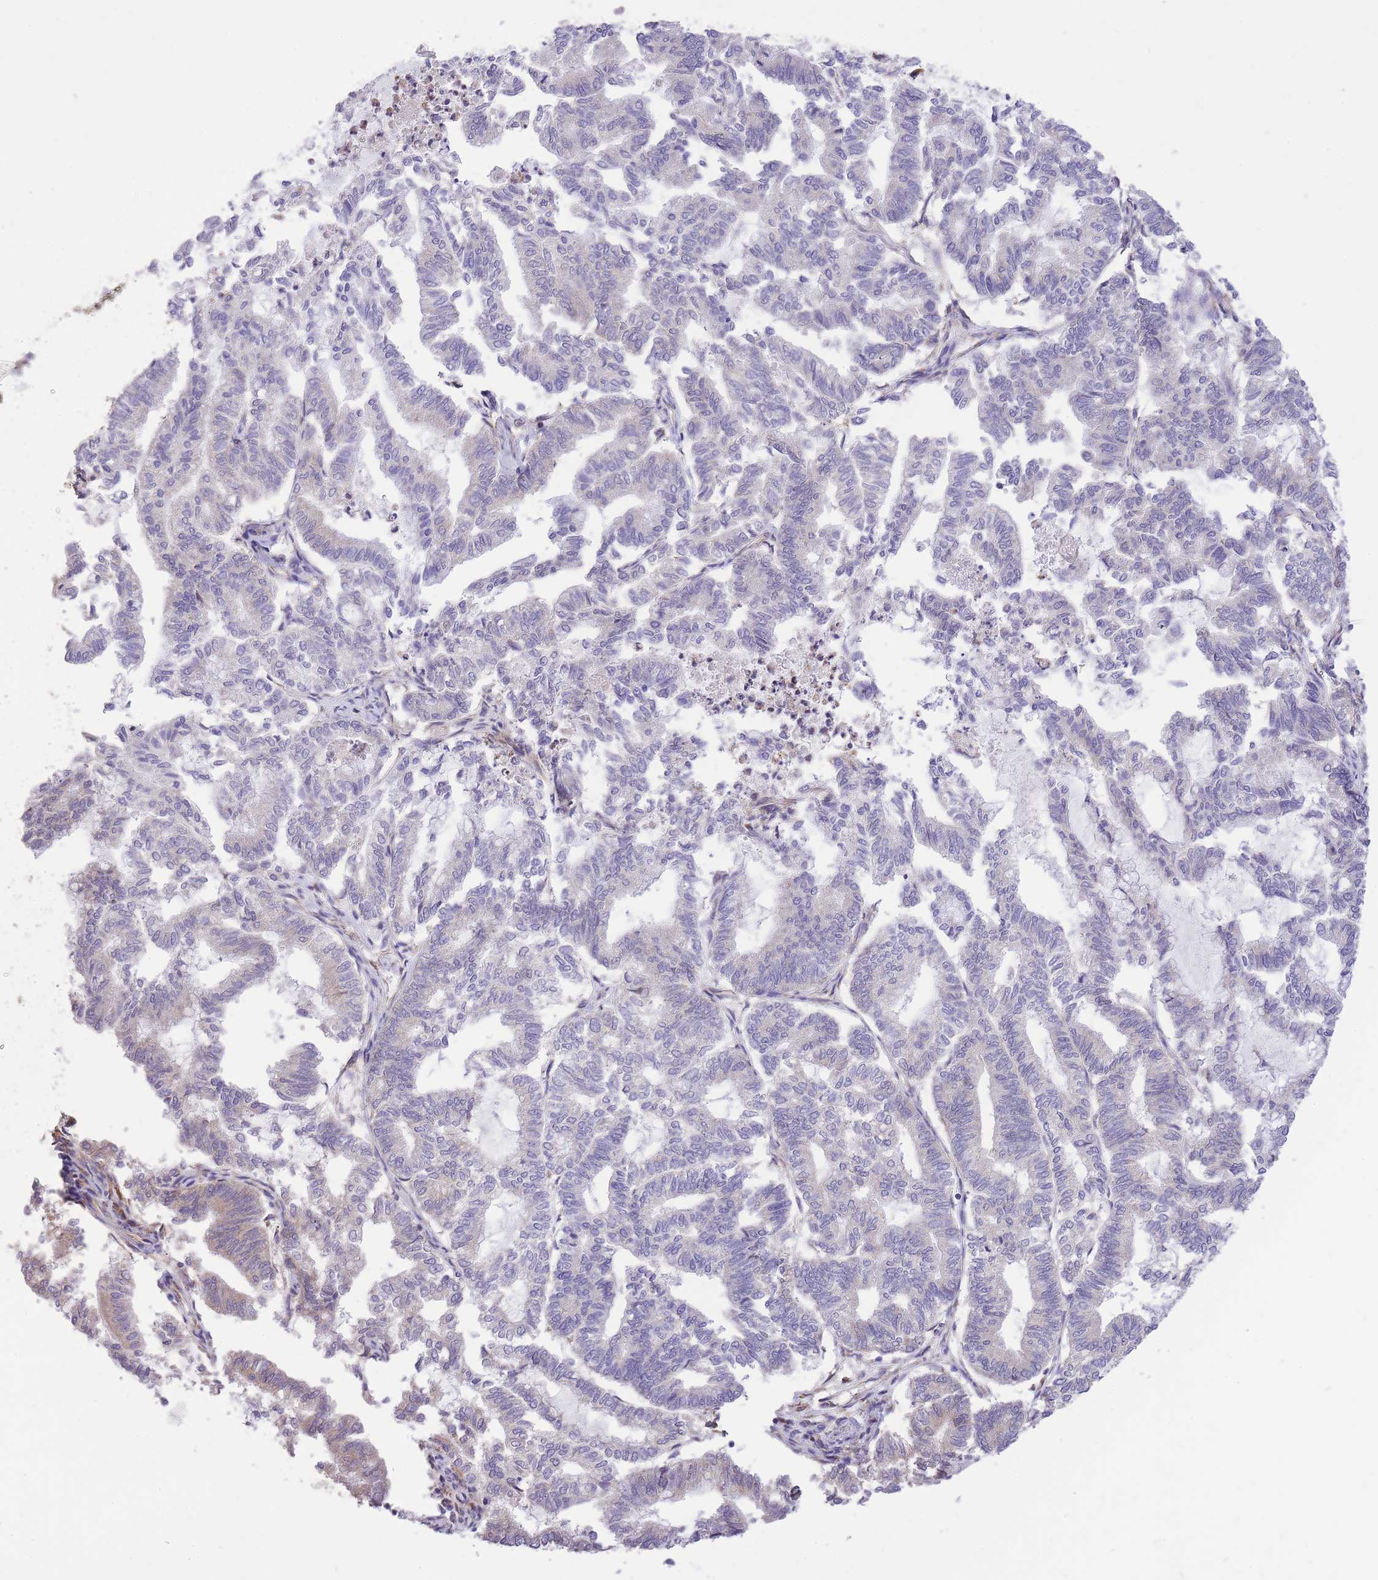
{"staining": {"intensity": "negative", "quantity": "none", "location": "none"}, "tissue": "endometrial cancer", "cell_type": "Tumor cells", "image_type": "cancer", "snomed": [{"axis": "morphology", "description": "Adenocarcinoma, NOS"}, {"axis": "topography", "description": "Endometrium"}], "caption": "This is an IHC histopathology image of endometrial cancer. There is no positivity in tumor cells.", "gene": "TOPAZ1", "patient": {"sex": "female", "age": 79}}